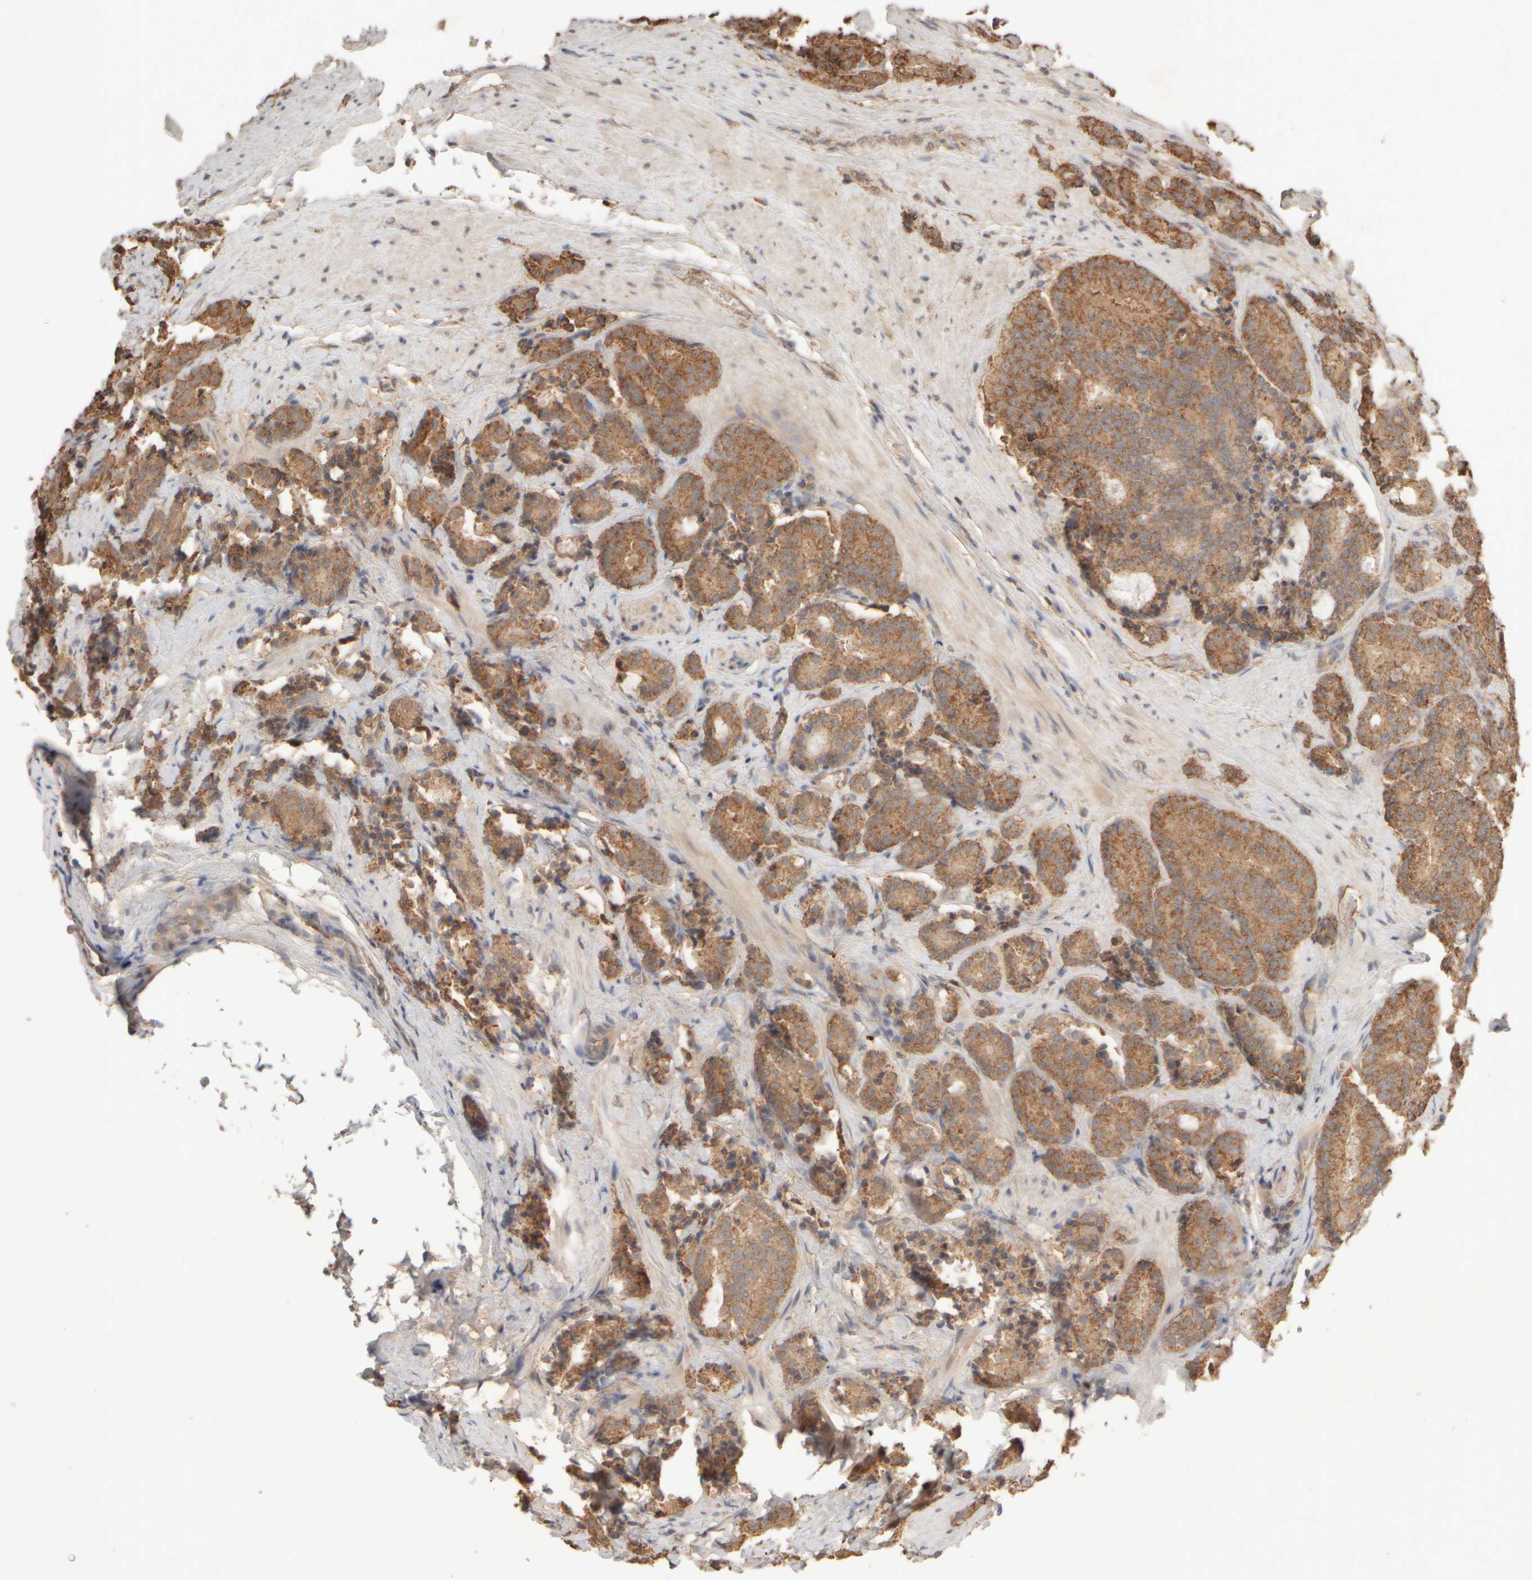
{"staining": {"intensity": "moderate", "quantity": ">75%", "location": "cytoplasmic/membranous"}, "tissue": "prostate cancer", "cell_type": "Tumor cells", "image_type": "cancer", "snomed": [{"axis": "morphology", "description": "Adenocarcinoma, High grade"}, {"axis": "topography", "description": "Prostate"}], "caption": "Immunohistochemical staining of adenocarcinoma (high-grade) (prostate) demonstrates medium levels of moderate cytoplasmic/membranous staining in about >75% of tumor cells.", "gene": "EIF2B3", "patient": {"sex": "male", "age": 61}}